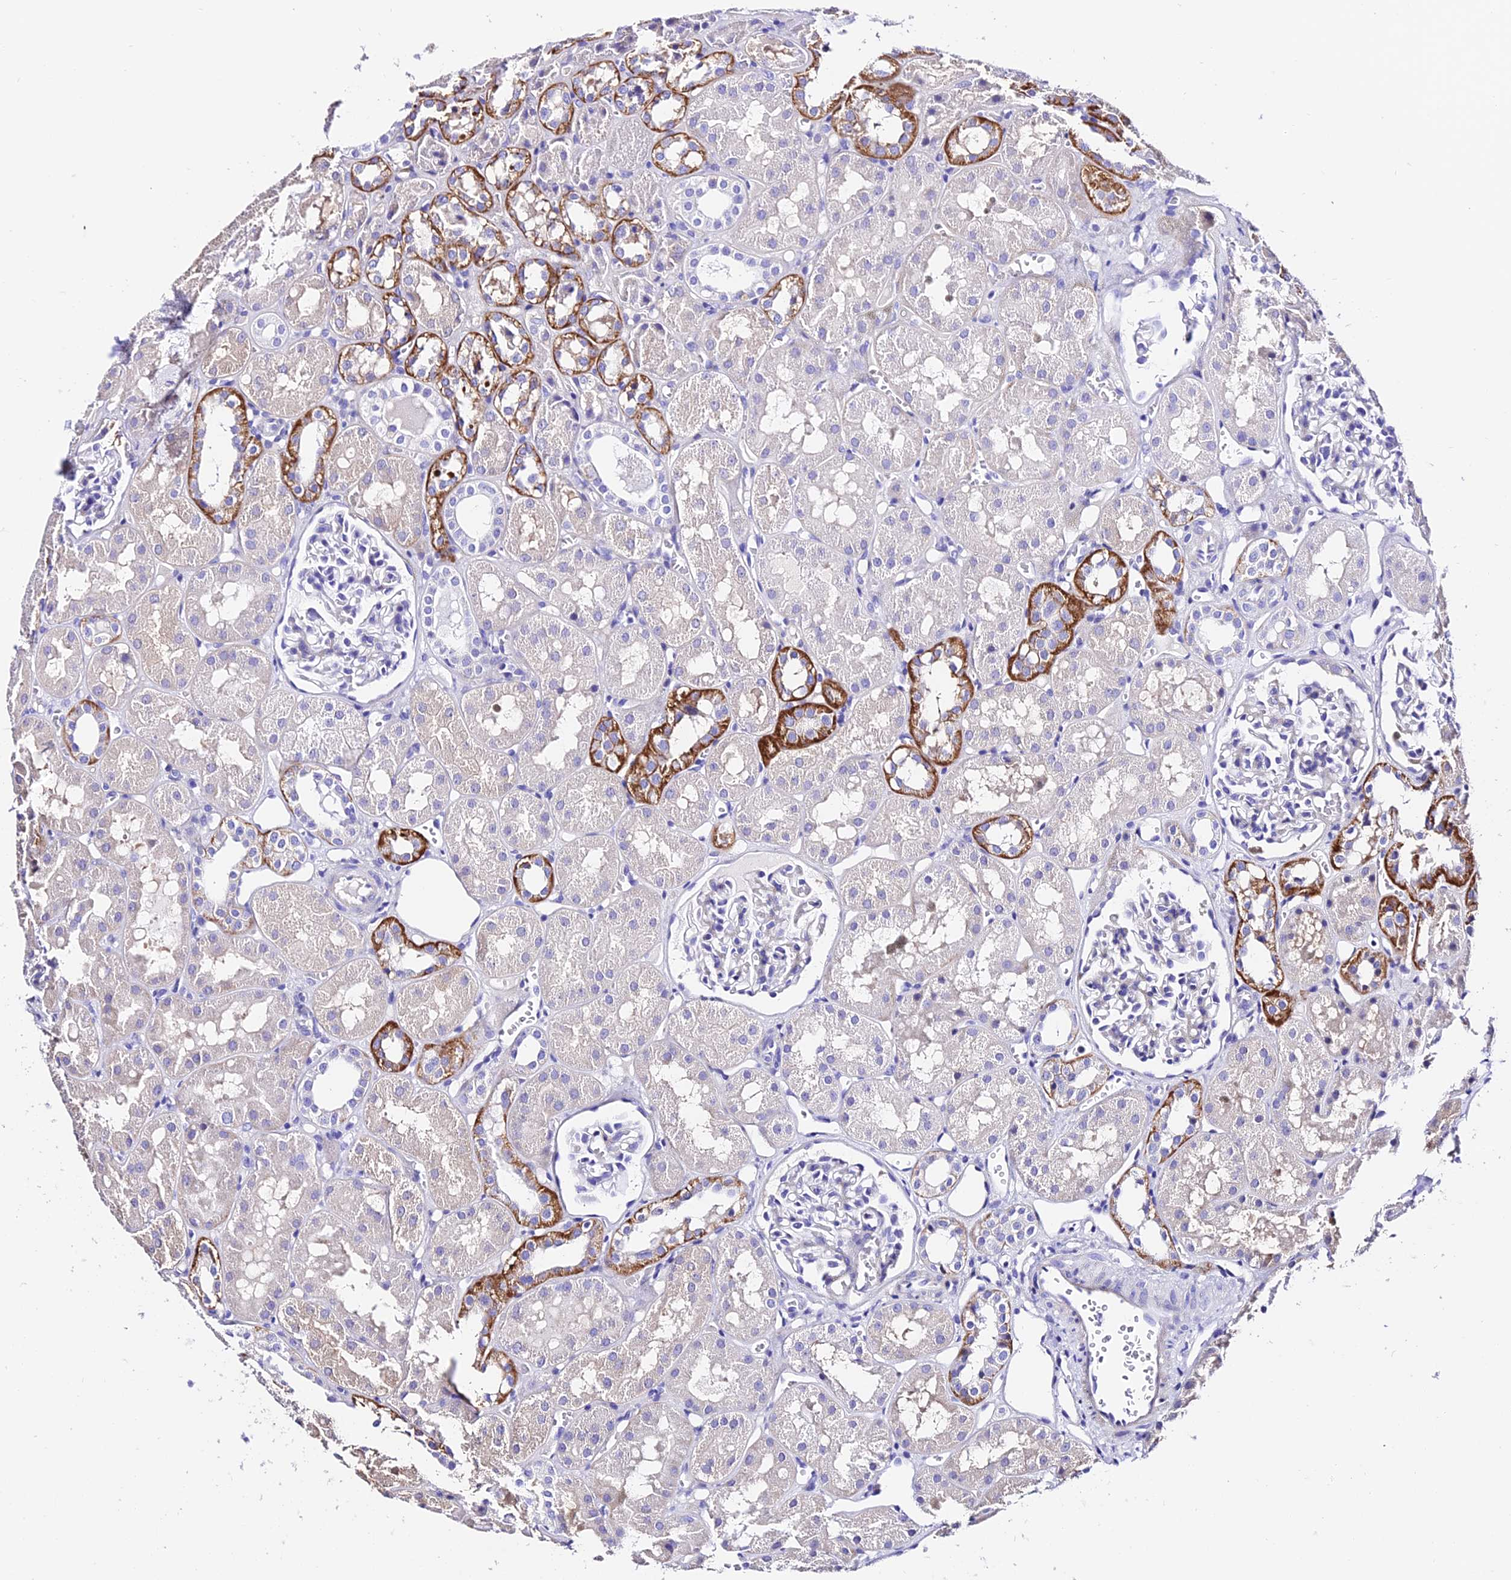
{"staining": {"intensity": "negative", "quantity": "none", "location": "none"}, "tissue": "kidney", "cell_type": "Cells in glomeruli", "image_type": "normal", "snomed": [{"axis": "morphology", "description": "Normal tissue, NOS"}, {"axis": "topography", "description": "Kidney"}], "caption": "Immunohistochemistry (IHC) of benign human kidney exhibits no expression in cells in glomeruli. Nuclei are stained in blue.", "gene": "TRMT44", "patient": {"sex": "male", "age": 16}}